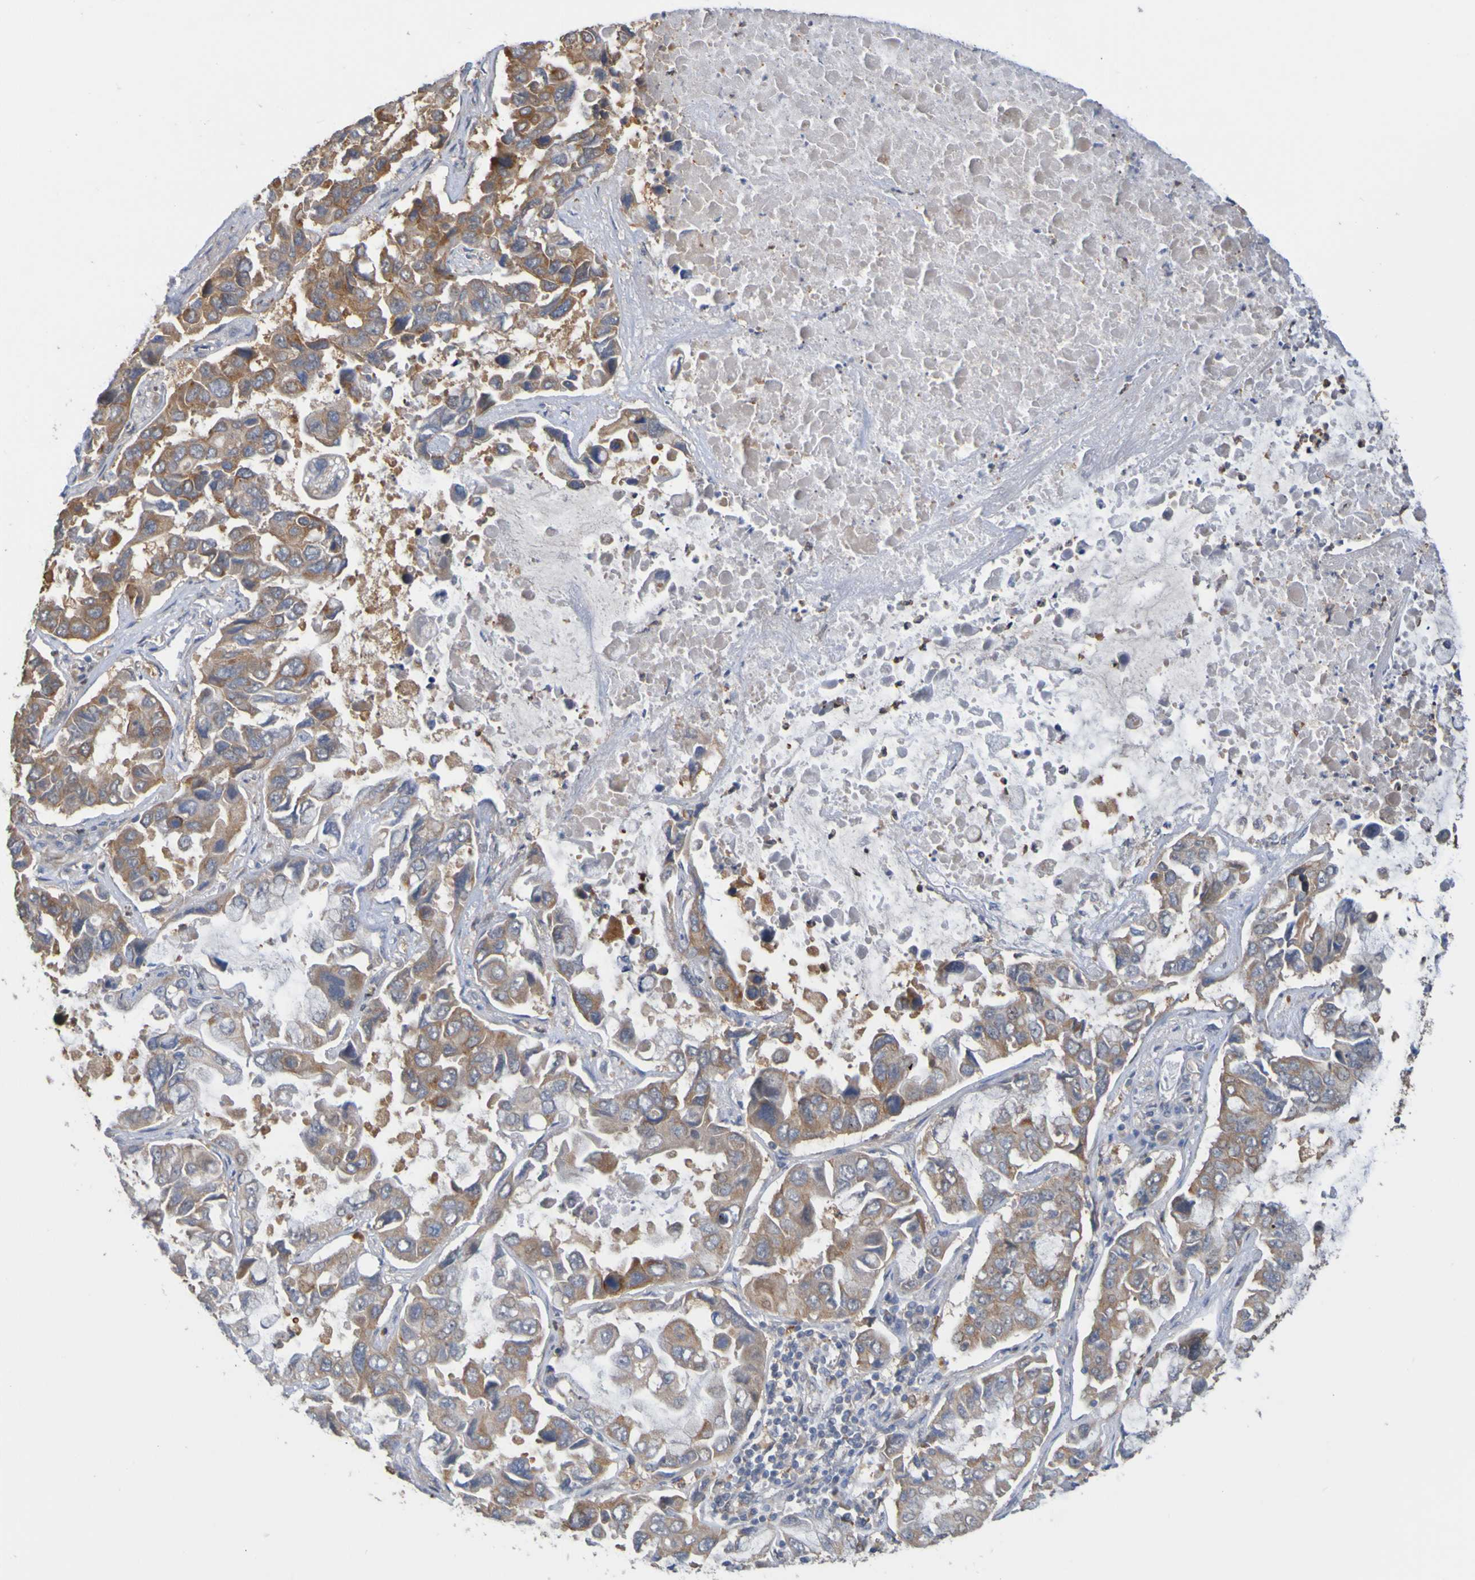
{"staining": {"intensity": "moderate", "quantity": ">75%", "location": "cytoplasmic/membranous"}, "tissue": "lung cancer", "cell_type": "Tumor cells", "image_type": "cancer", "snomed": [{"axis": "morphology", "description": "Adenocarcinoma, NOS"}, {"axis": "topography", "description": "Lung"}], "caption": "Adenocarcinoma (lung) was stained to show a protein in brown. There is medium levels of moderate cytoplasmic/membranous positivity in about >75% of tumor cells. (DAB (3,3'-diaminobenzidine) IHC, brown staining for protein, blue staining for nuclei).", "gene": "NAV2", "patient": {"sex": "male", "age": 64}}